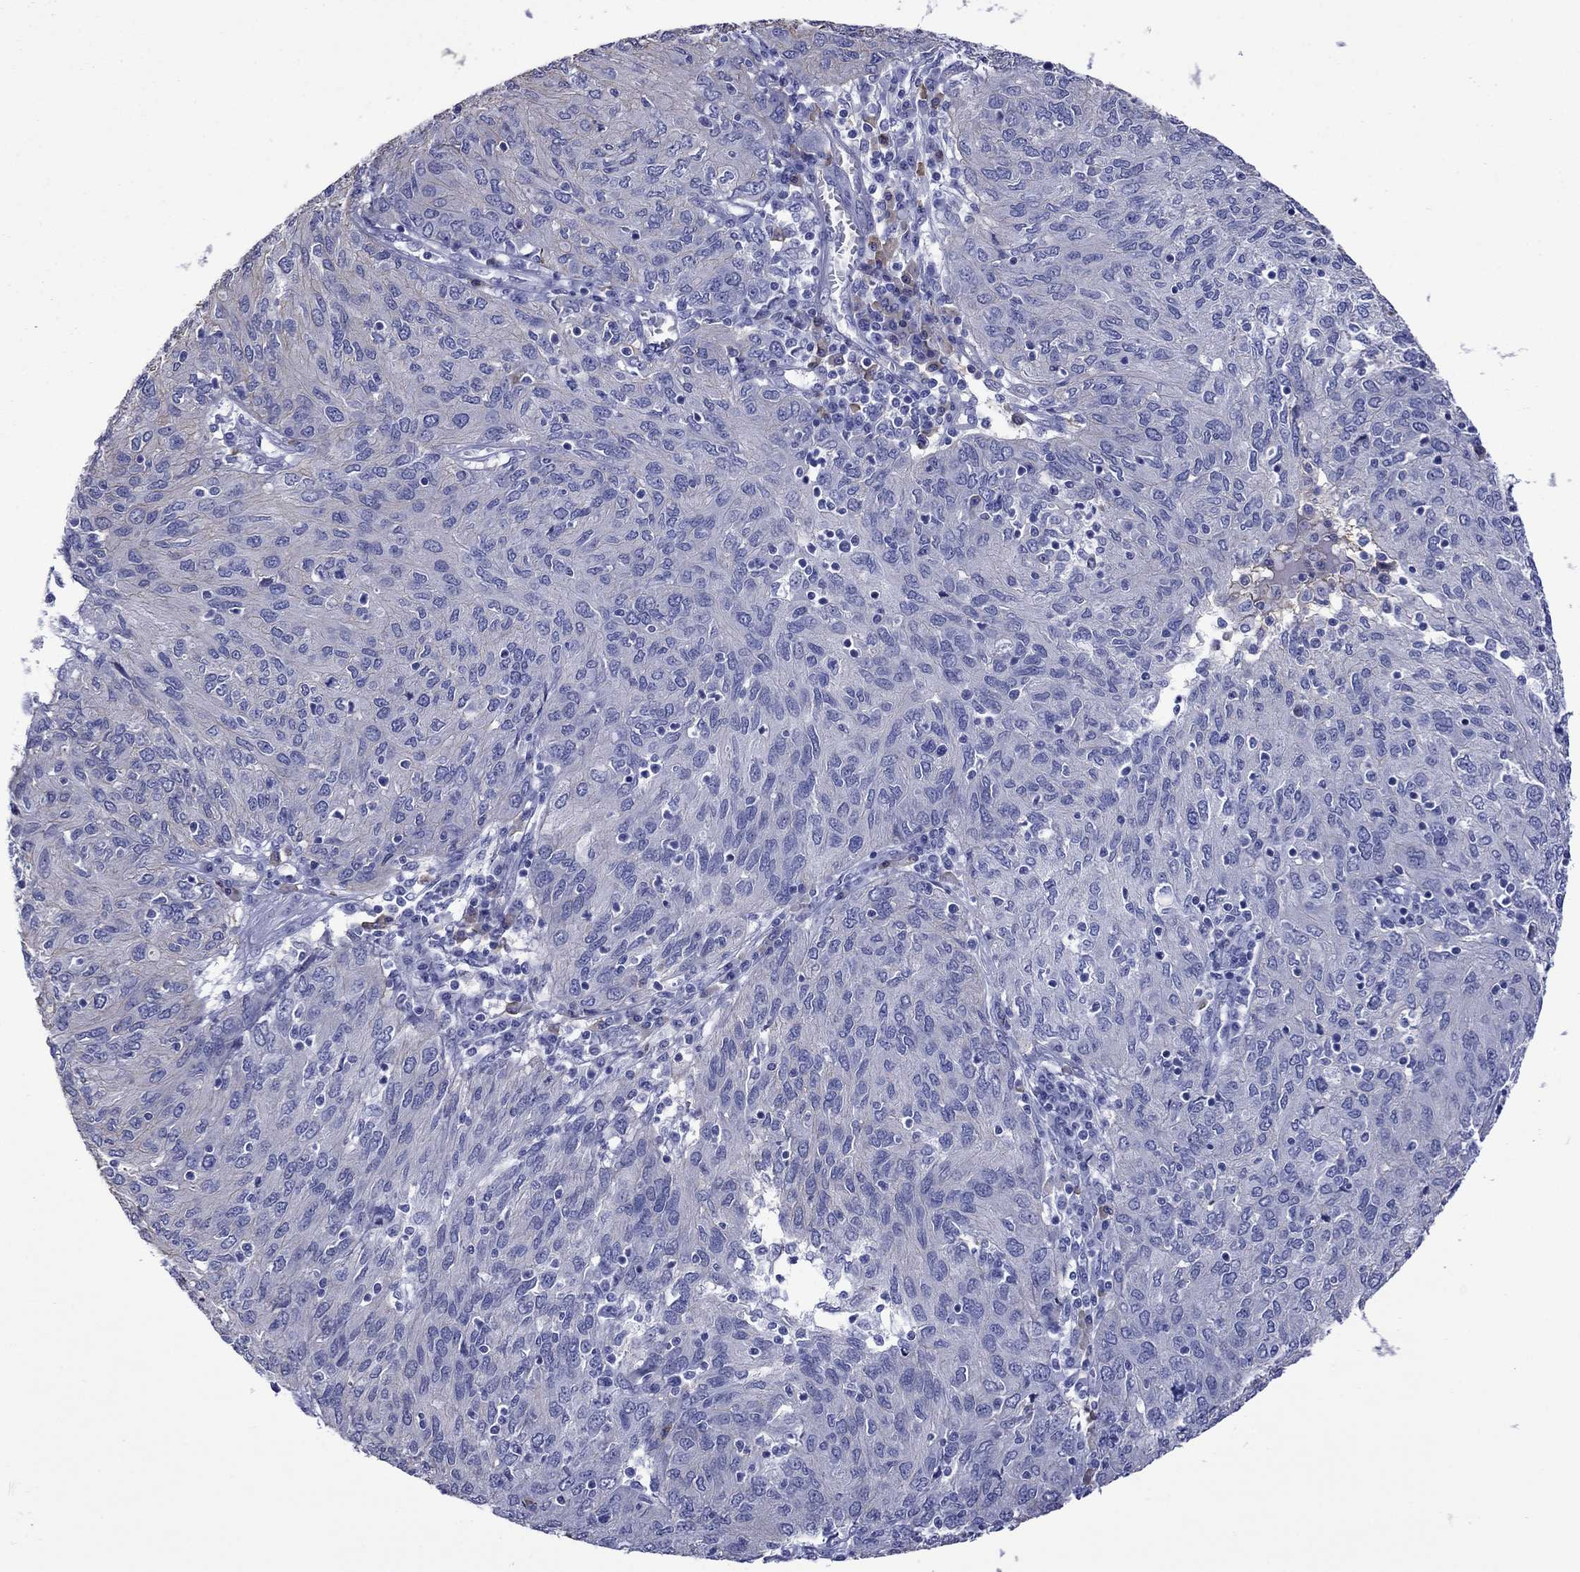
{"staining": {"intensity": "negative", "quantity": "none", "location": "none"}, "tissue": "ovarian cancer", "cell_type": "Tumor cells", "image_type": "cancer", "snomed": [{"axis": "morphology", "description": "Carcinoma, endometroid"}, {"axis": "topography", "description": "Ovary"}], "caption": "The histopathology image reveals no staining of tumor cells in ovarian cancer.", "gene": "APOA2", "patient": {"sex": "female", "age": 50}}